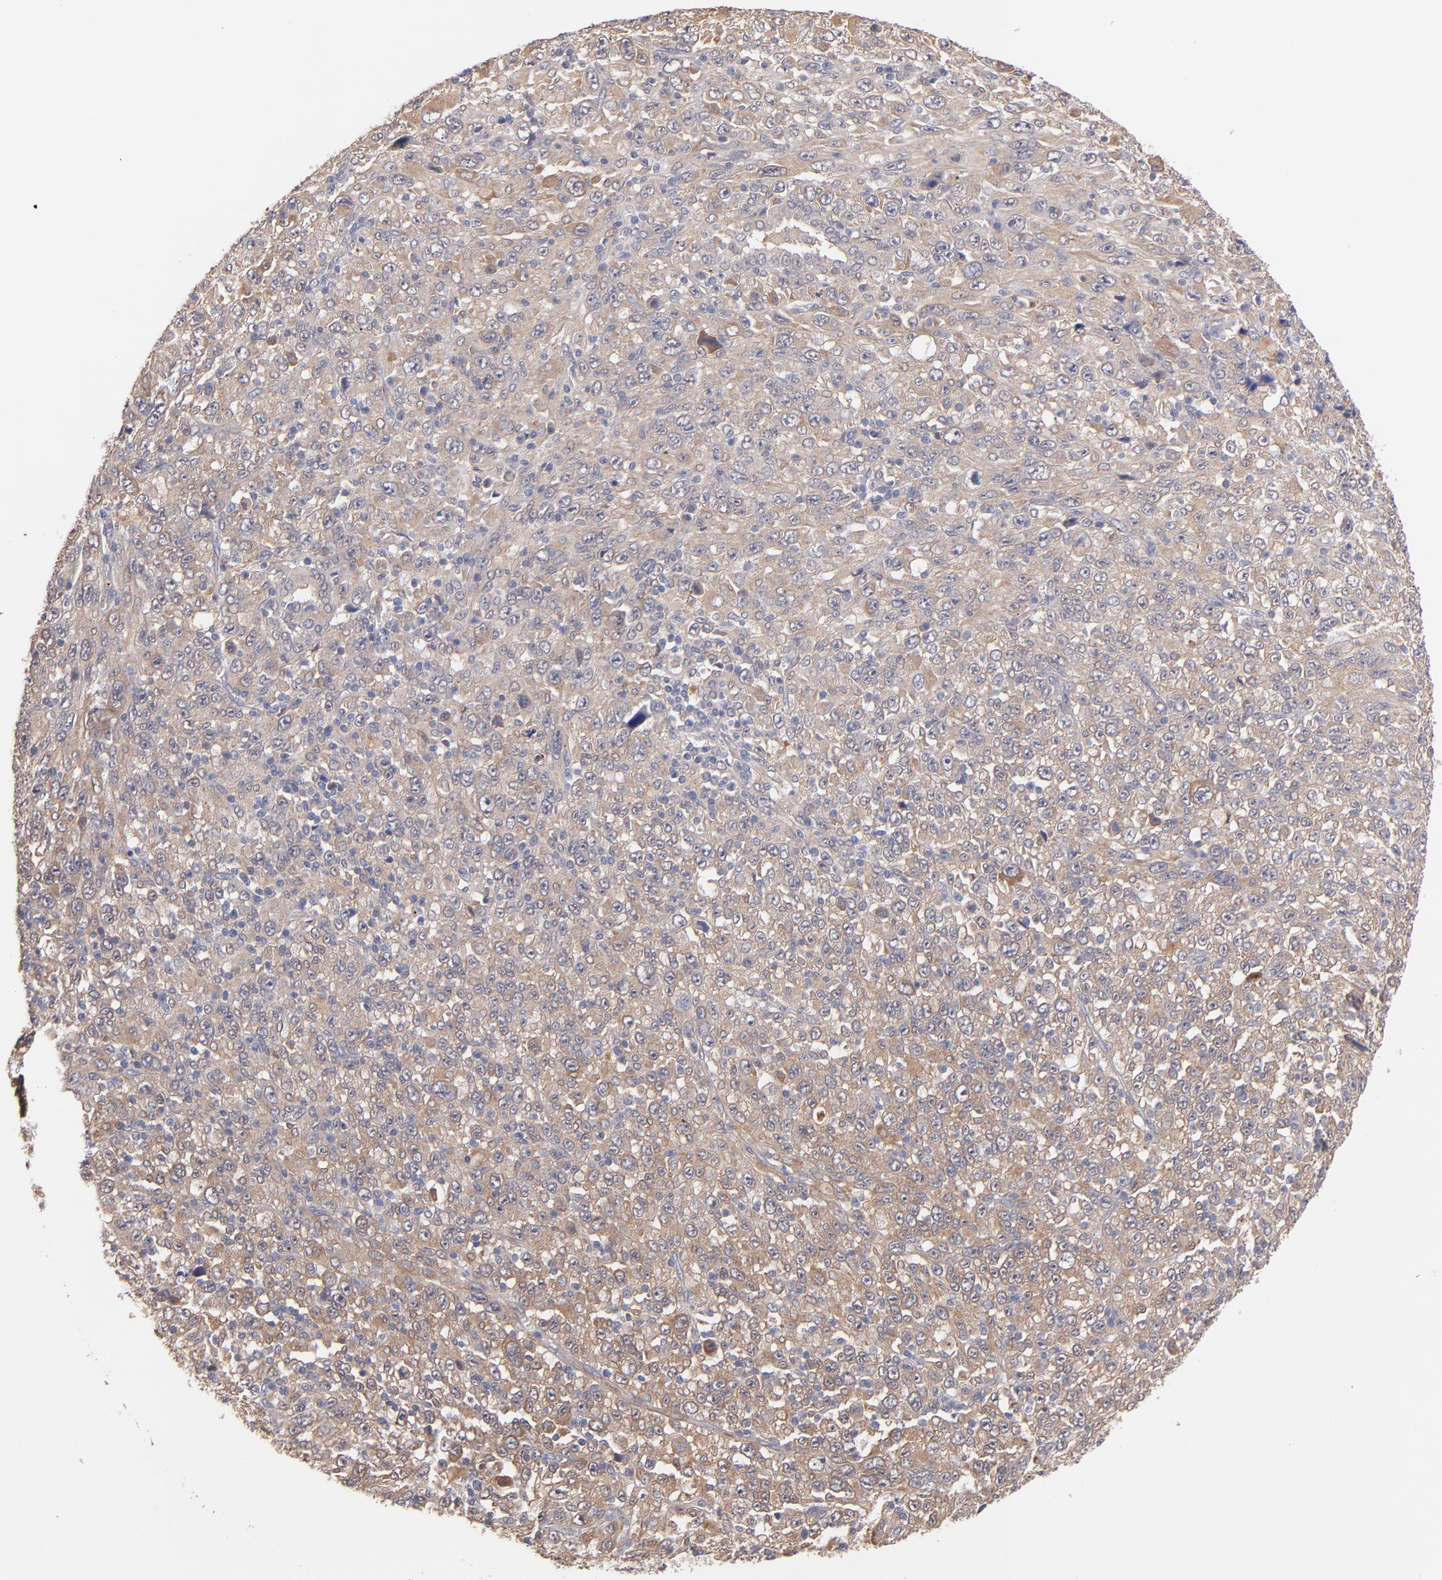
{"staining": {"intensity": "moderate", "quantity": ">75%", "location": "cytoplasmic/membranous"}, "tissue": "melanoma", "cell_type": "Tumor cells", "image_type": "cancer", "snomed": [{"axis": "morphology", "description": "Malignant melanoma, Metastatic site"}, {"axis": "topography", "description": "Skin"}], "caption": "Tumor cells show moderate cytoplasmic/membranous expression in about >75% of cells in malignant melanoma (metastatic site).", "gene": "GMFG", "patient": {"sex": "female", "age": 56}}